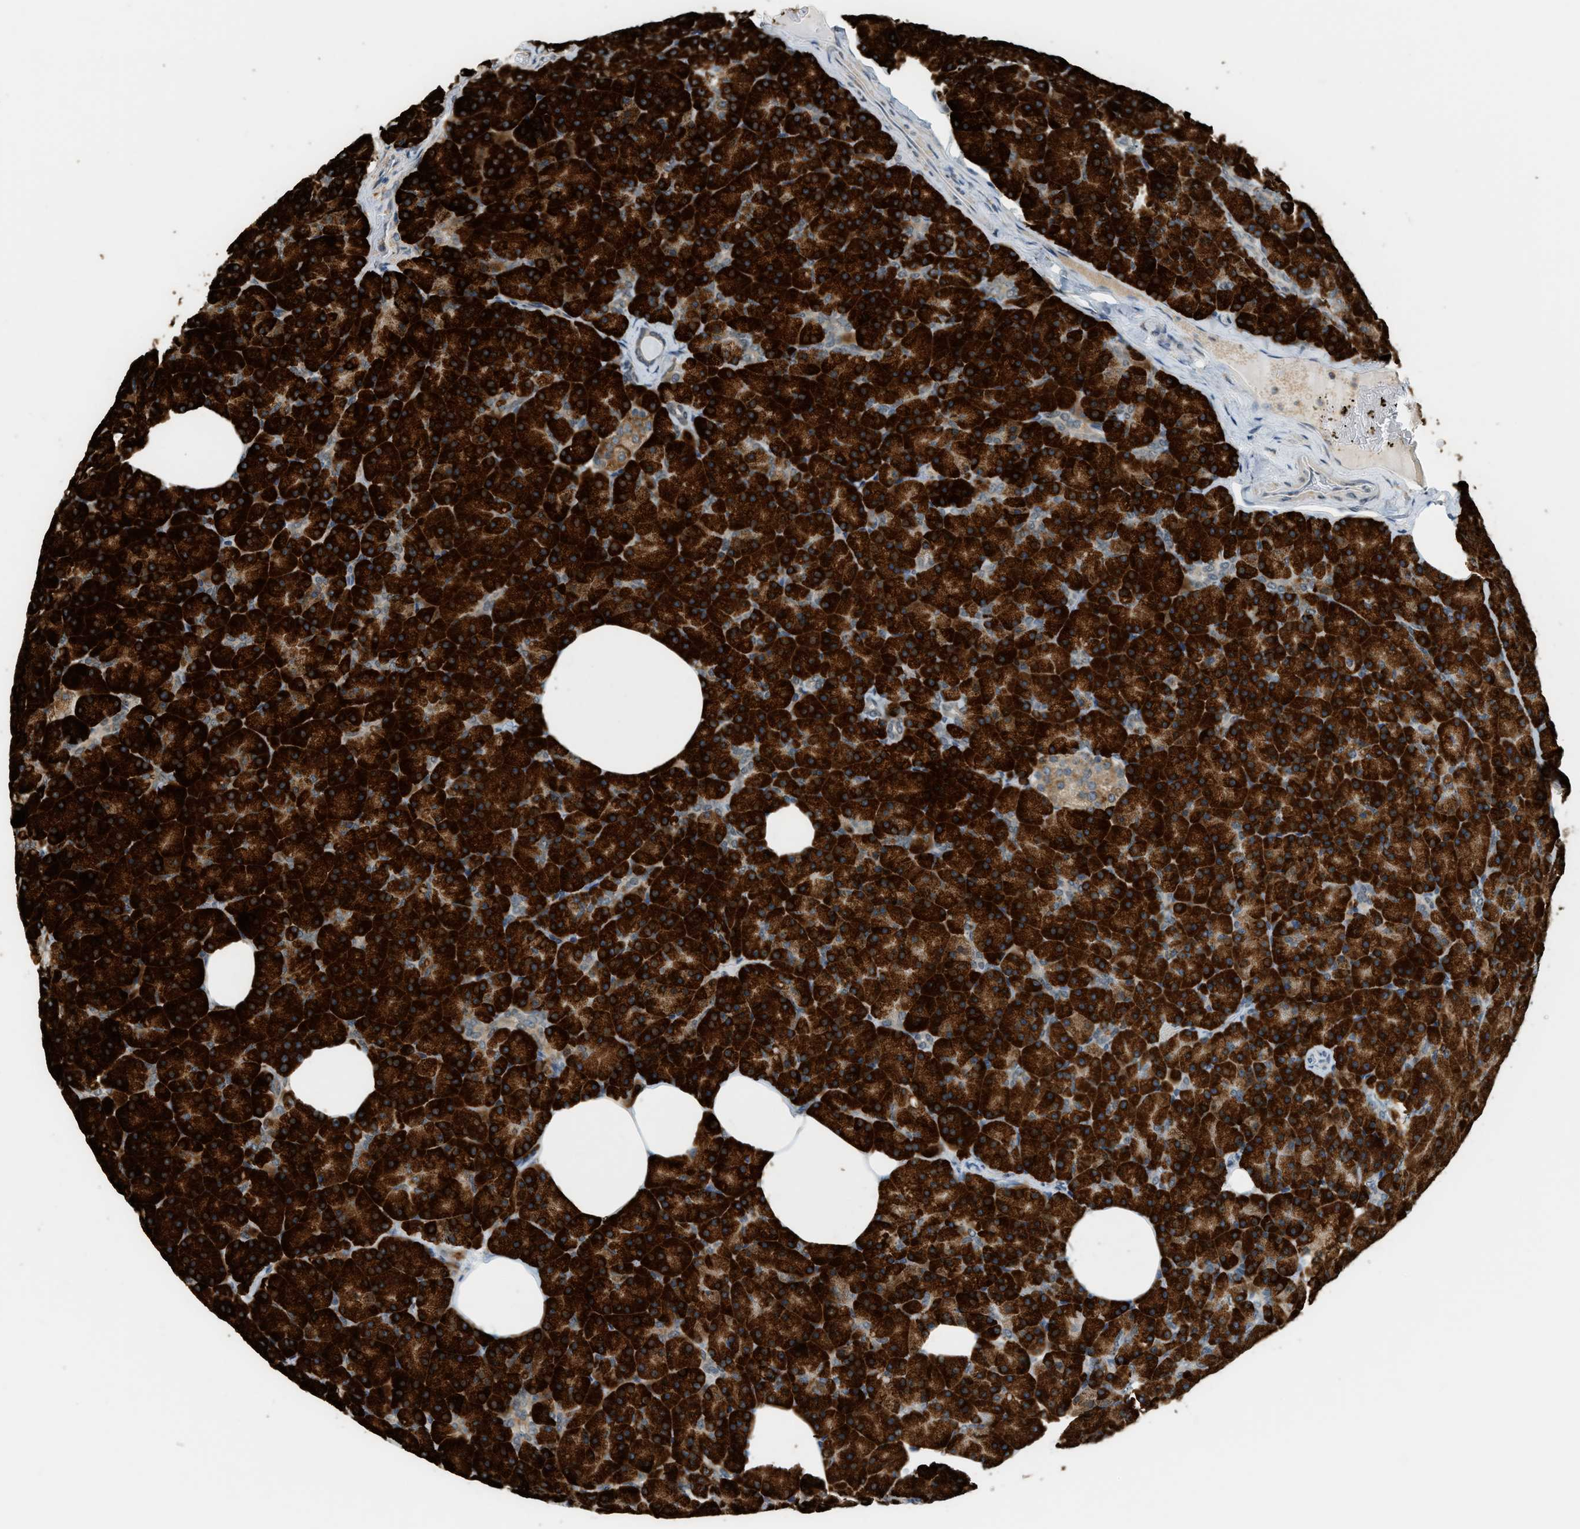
{"staining": {"intensity": "strong", "quantity": ">75%", "location": "cytoplasmic/membranous"}, "tissue": "pancreas", "cell_type": "Exocrine glandular cells", "image_type": "normal", "snomed": [{"axis": "morphology", "description": "Normal tissue, NOS"}, {"axis": "topography", "description": "Pancreas"}], "caption": "High-magnification brightfield microscopy of normal pancreas stained with DAB (brown) and counterstained with hematoxylin (blue). exocrine glandular cells exhibit strong cytoplasmic/membranous expression is identified in approximately>75% of cells.", "gene": "SEMA4D", "patient": {"sex": "female", "age": 35}}